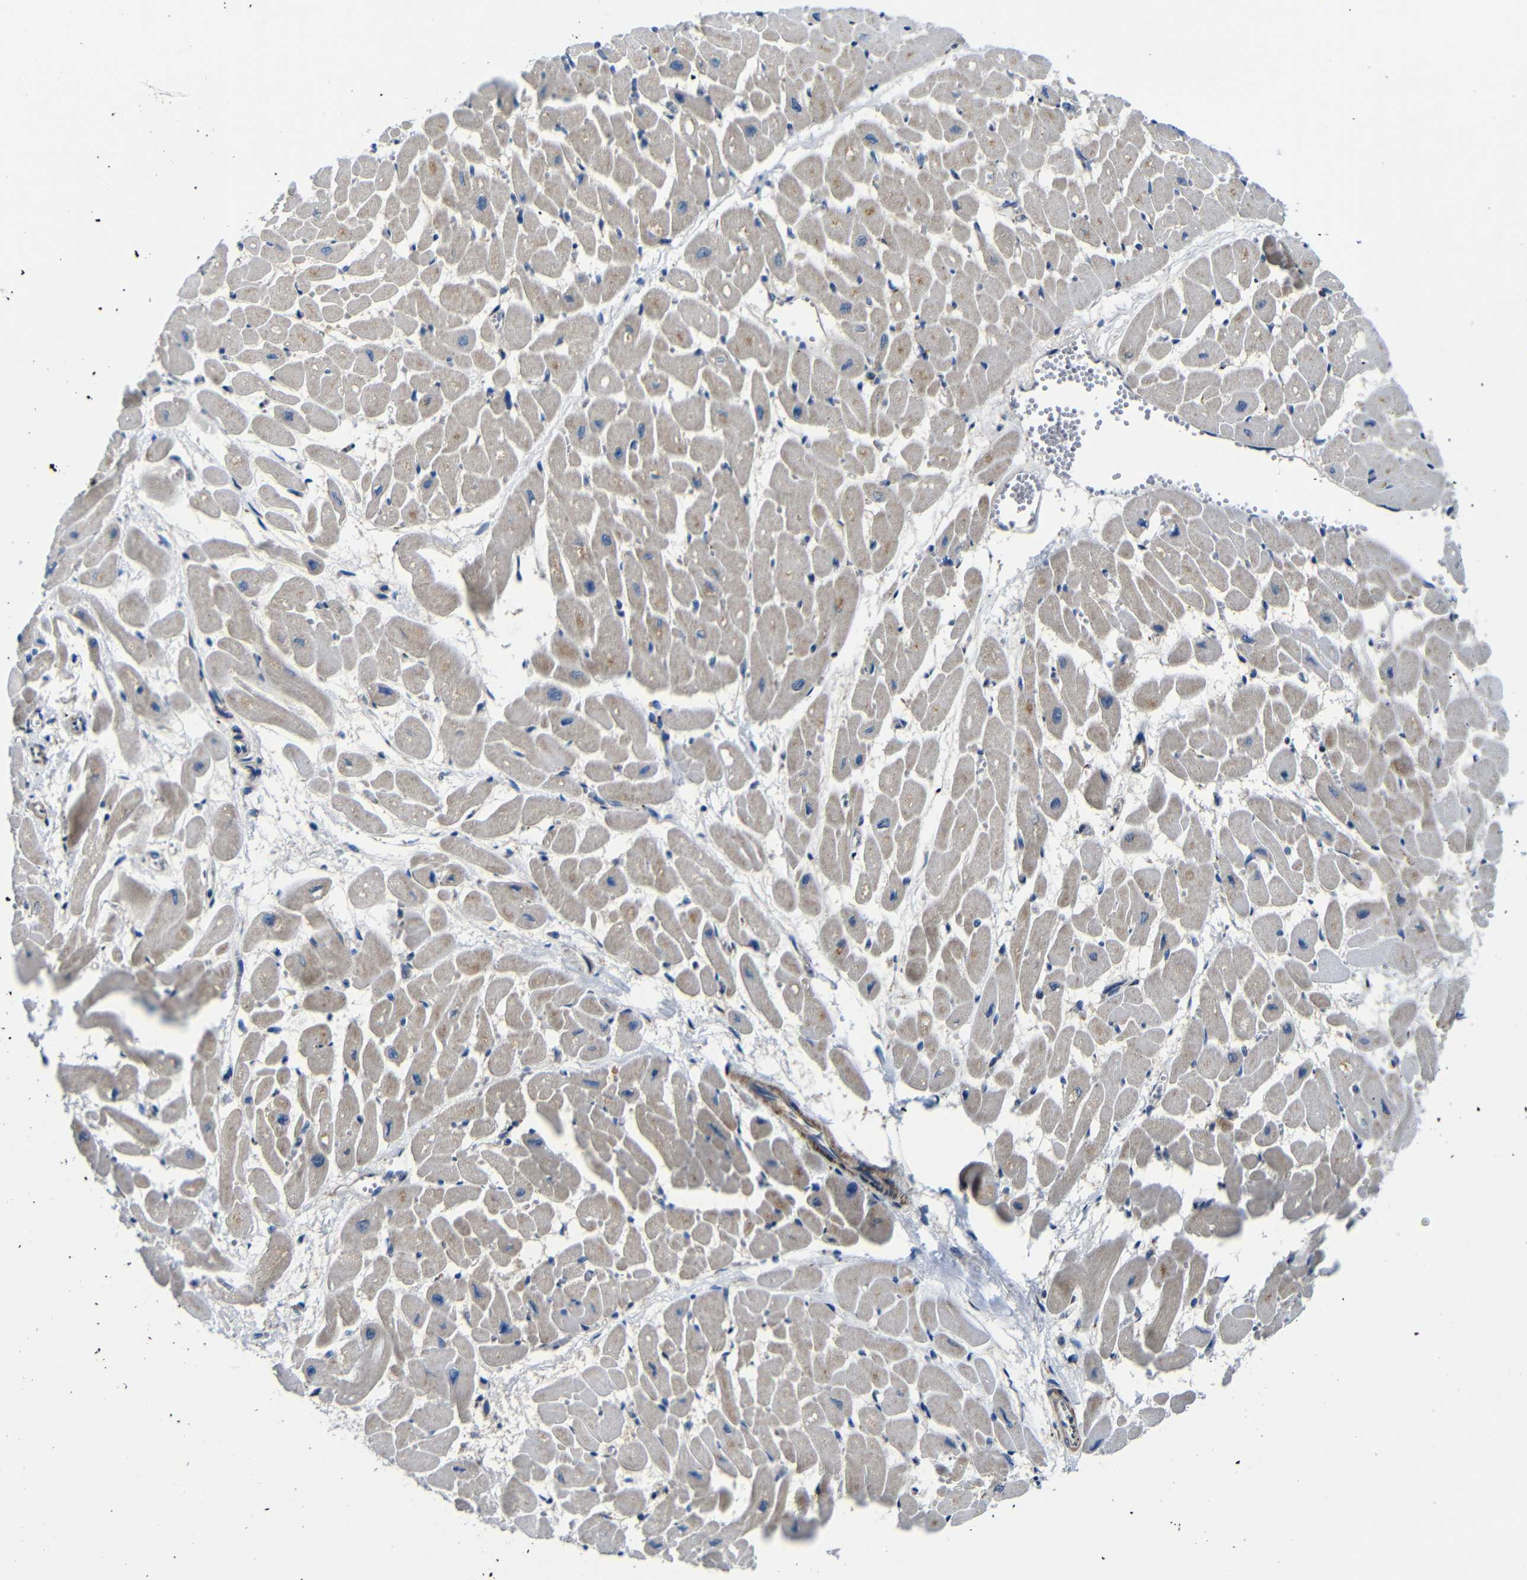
{"staining": {"intensity": "moderate", "quantity": ">75%", "location": "cytoplasmic/membranous"}, "tissue": "heart muscle", "cell_type": "Cardiomyocytes", "image_type": "normal", "snomed": [{"axis": "morphology", "description": "Normal tissue, NOS"}, {"axis": "topography", "description": "Heart"}], "caption": "Immunohistochemistry (IHC) micrograph of benign heart muscle: heart muscle stained using IHC demonstrates medium levels of moderate protein expression localized specifically in the cytoplasmic/membranous of cardiomyocytes, appearing as a cytoplasmic/membranous brown color.", "gene": "FKBP14", "patient": {"sex": "male", "age": 45}}